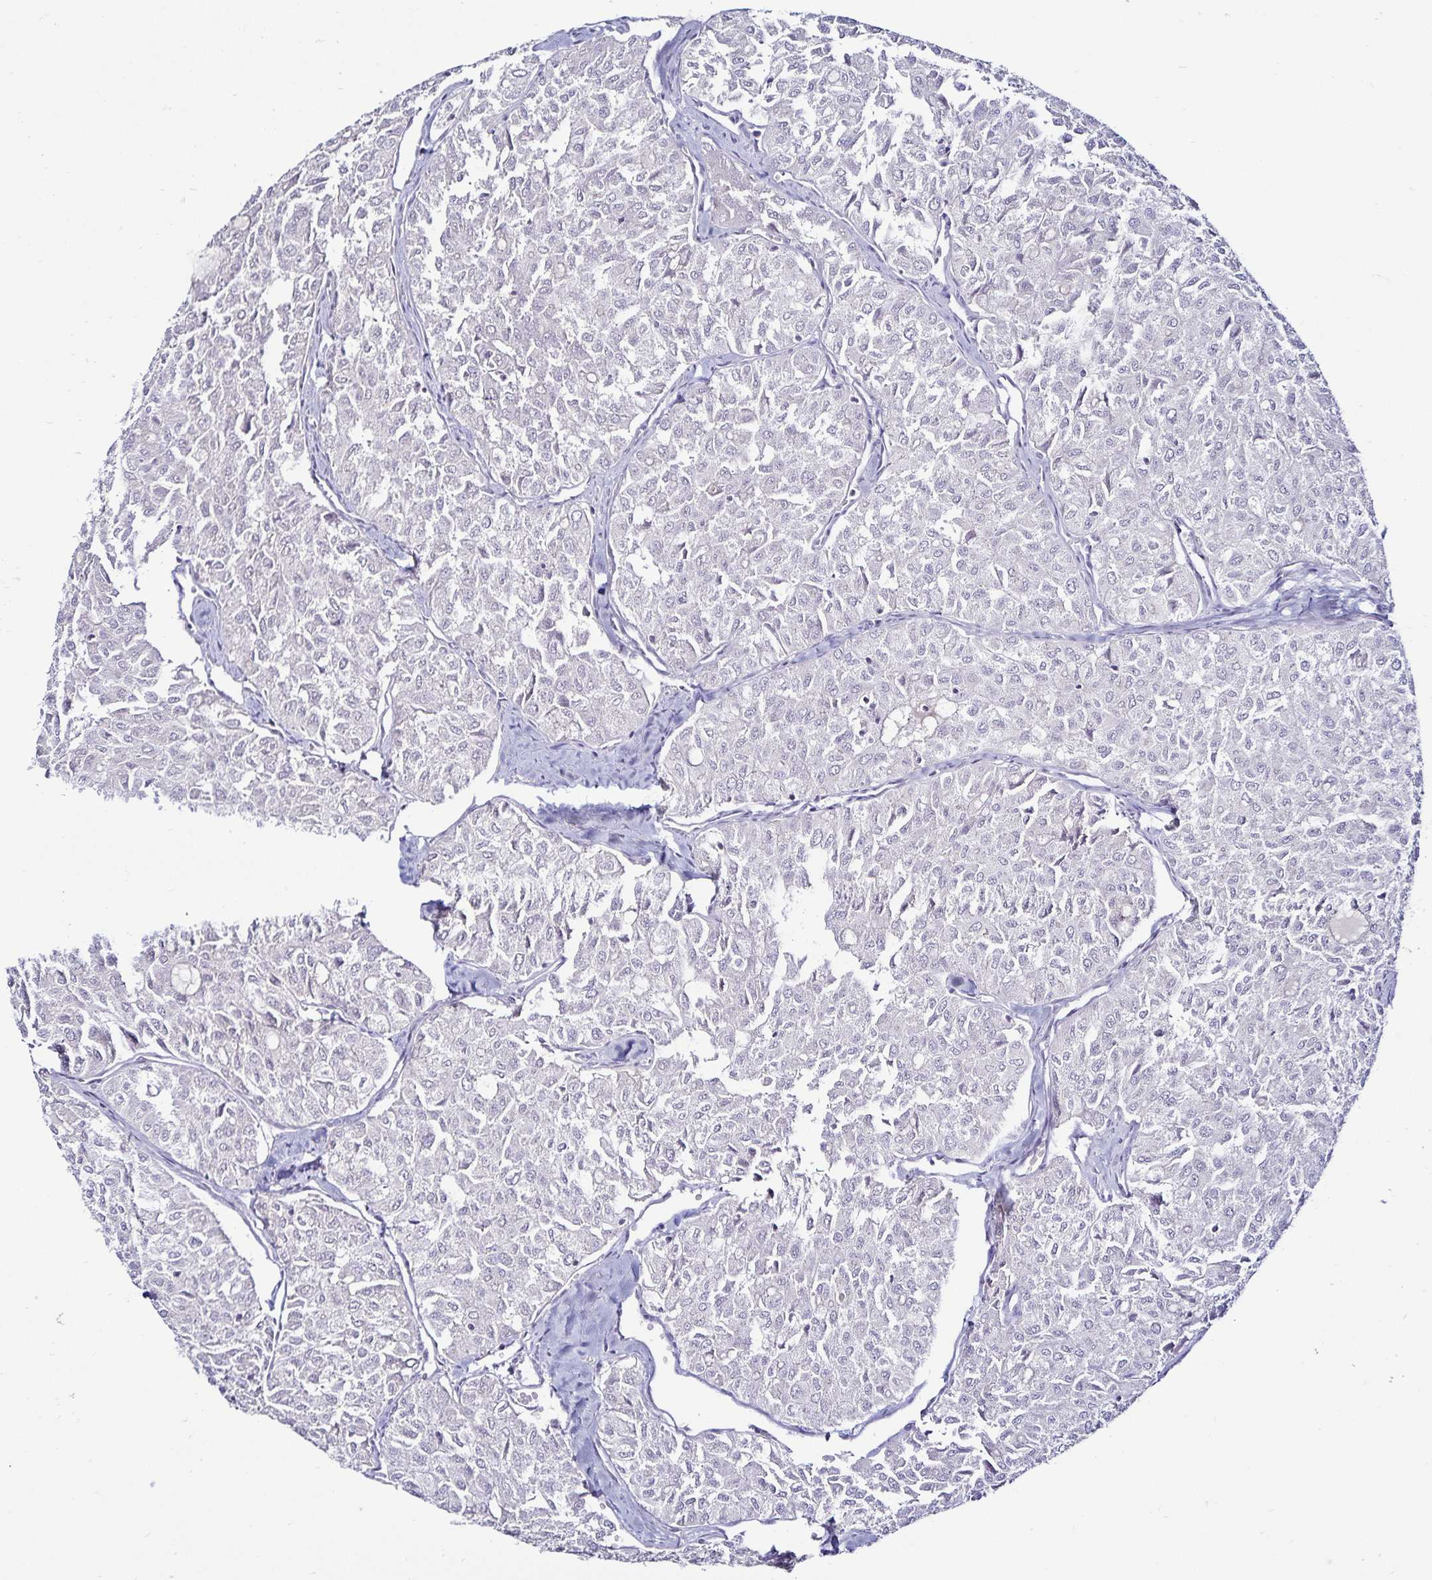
{"staining": {"intensity": "negative", "quantity": "none", "location": "none"}, "tissue": "thyroid cancer", "cell_type": "Tumor cells", "image_type": "cancer", "snomed": [{"axis": "morphology", "description": "Follicular adenoma carcinoma, NOS"}, {"axis": "topography", "description": "Thyroid gland"}], "caption": "Immunohistochemical staining of human follicular adenoma carcinoma (thyroid) demonstrates no significant expression in tumor cells.", "gene": "ACSL5", "patient": {"sex": "male", "age": 75}}